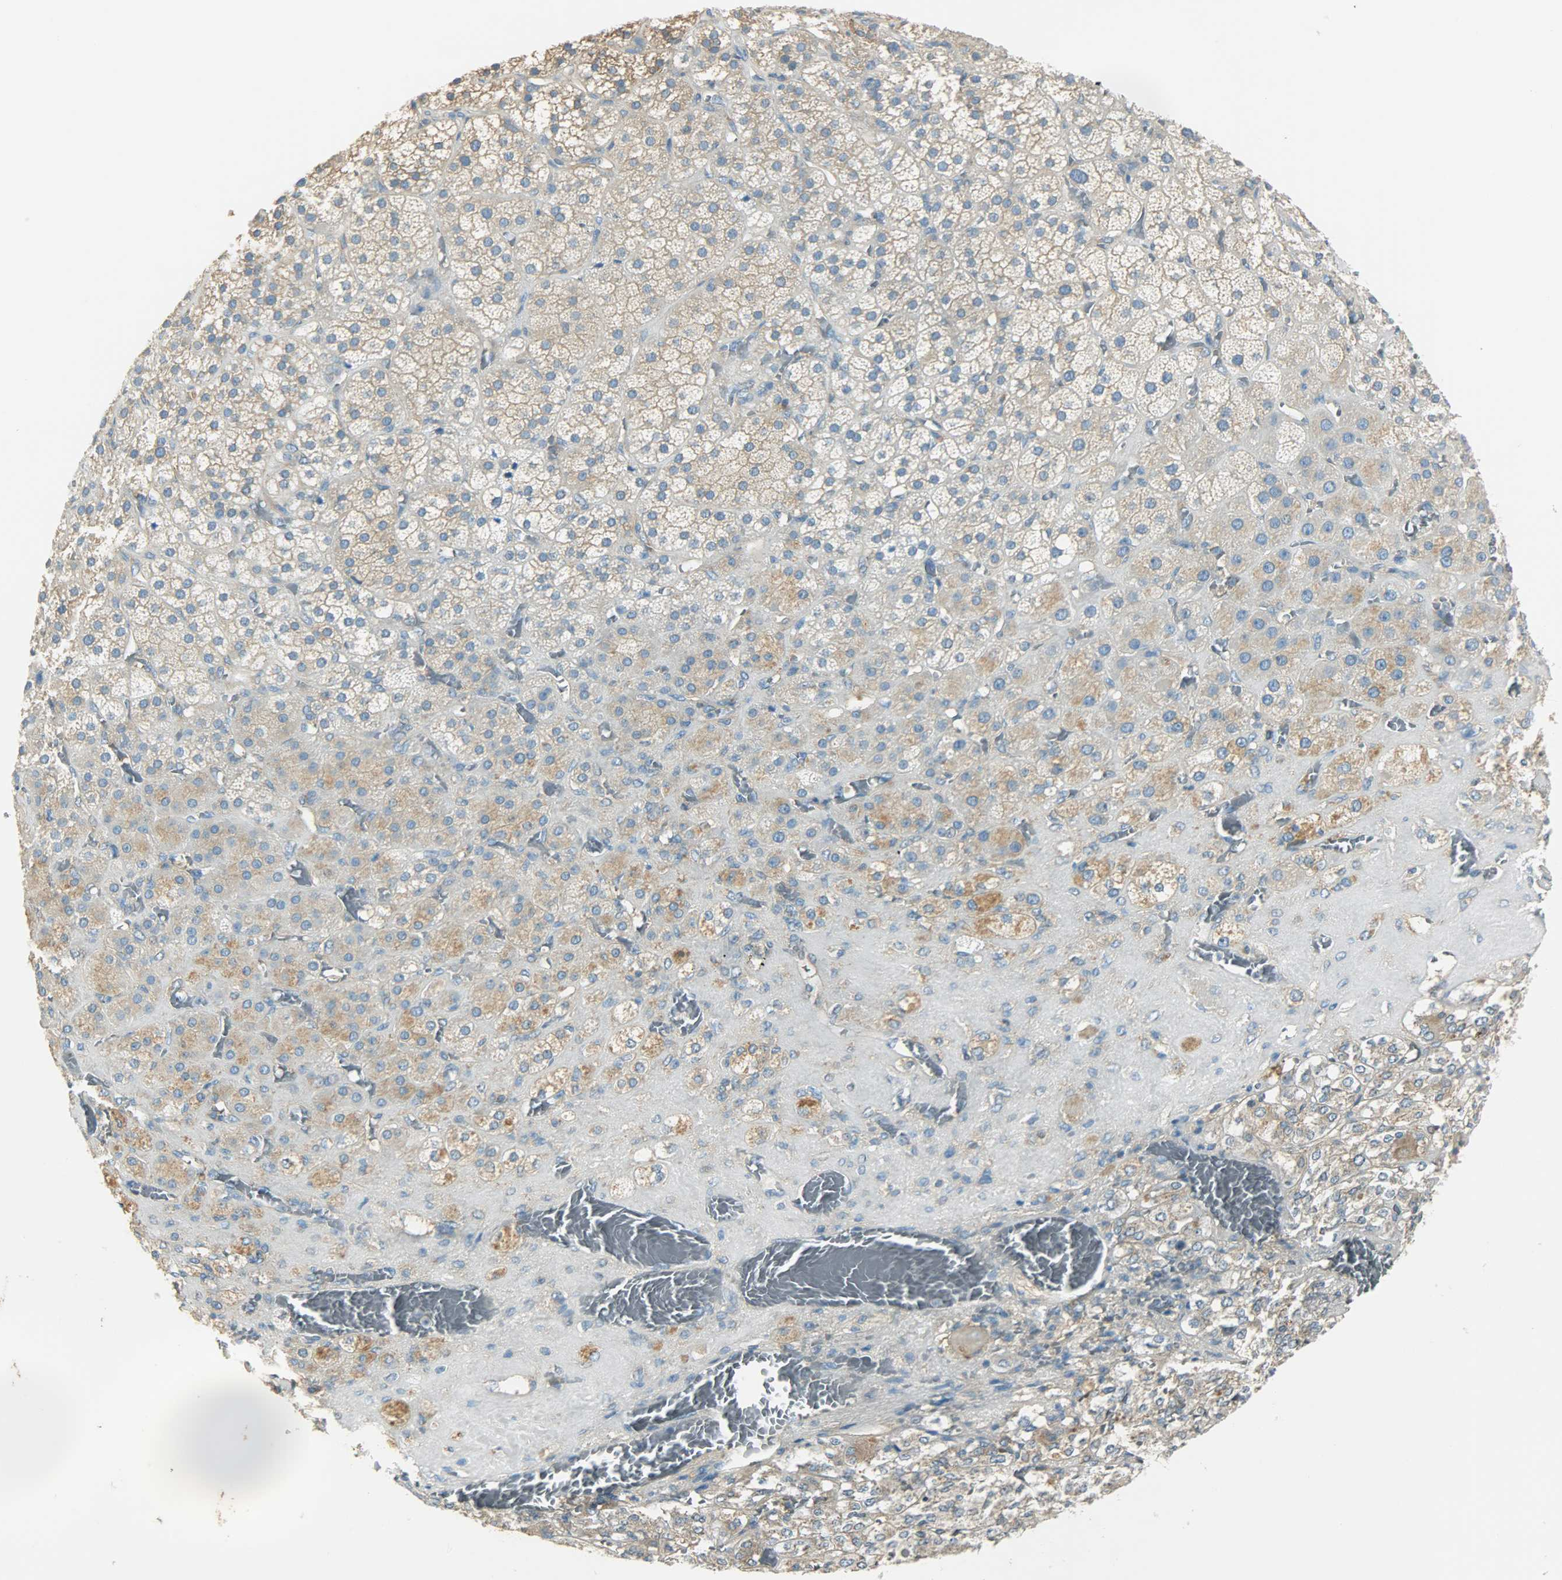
{"staining": {"intensity": "weak", "quantity": "25%-75%", "location": "cytoplasmic/membranous"}, "tissue": "adrenal gland", "cell_type": "Glandular cells", "image_type": "normal", "snomed": [{"axis": "morphology", "description": "Normal tissue, NOS"}, {"axis": "topography", "description": "Adrenal gland"}], "caption": "This is an image of immunohistochemistry (IHC) staining of benign adrenal gland, which shows weak staining in the cytoplasmic/membranous of glandular cells.", "gene": "TSC22D2", "patient": {"sex": "female", "age": 71}}